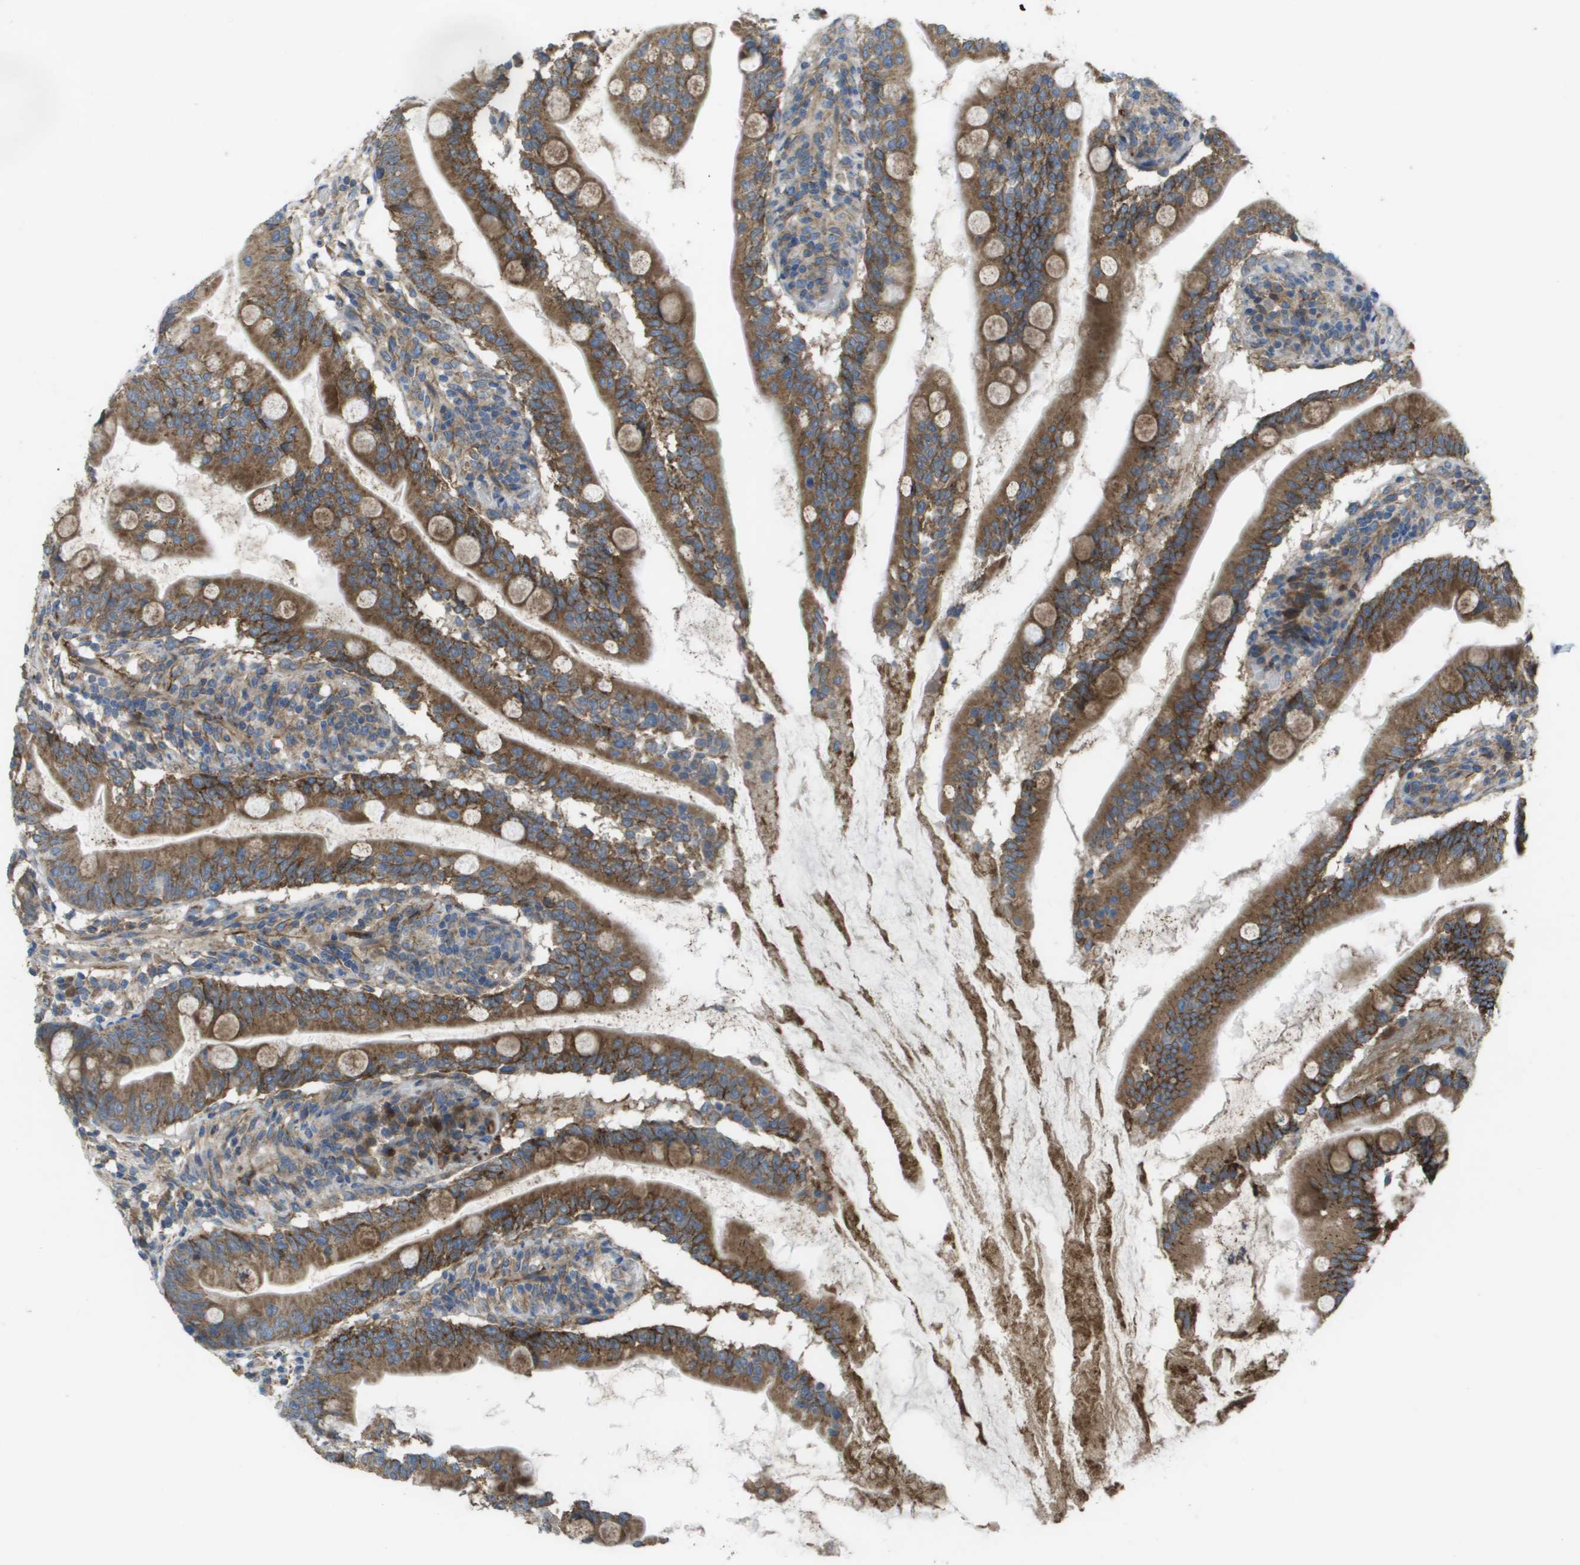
{"staining": {"intensity": "strong", "quantity": ">75%", "location": "cytoplasmic/membranous"}, "tissue": "small intestine", "cell_type": "Glandular cells", "image_type": "normal", "snomed": [{"axis": "morphology", "description": "Normal tissue, NOS"}, {"axis": "topography", "description": "Small intestine"}], "caption": "IHC image of normal small intestine: human small intestine stained using IHC reveals high levels of strong protein expression localized specifically in the cytoplasmic/membranous of glandular cells, appearing as a cytoplasmic/membranous brown color.", "gene": "CLCN2", "patient": {"sex": "female", "age": 56}}